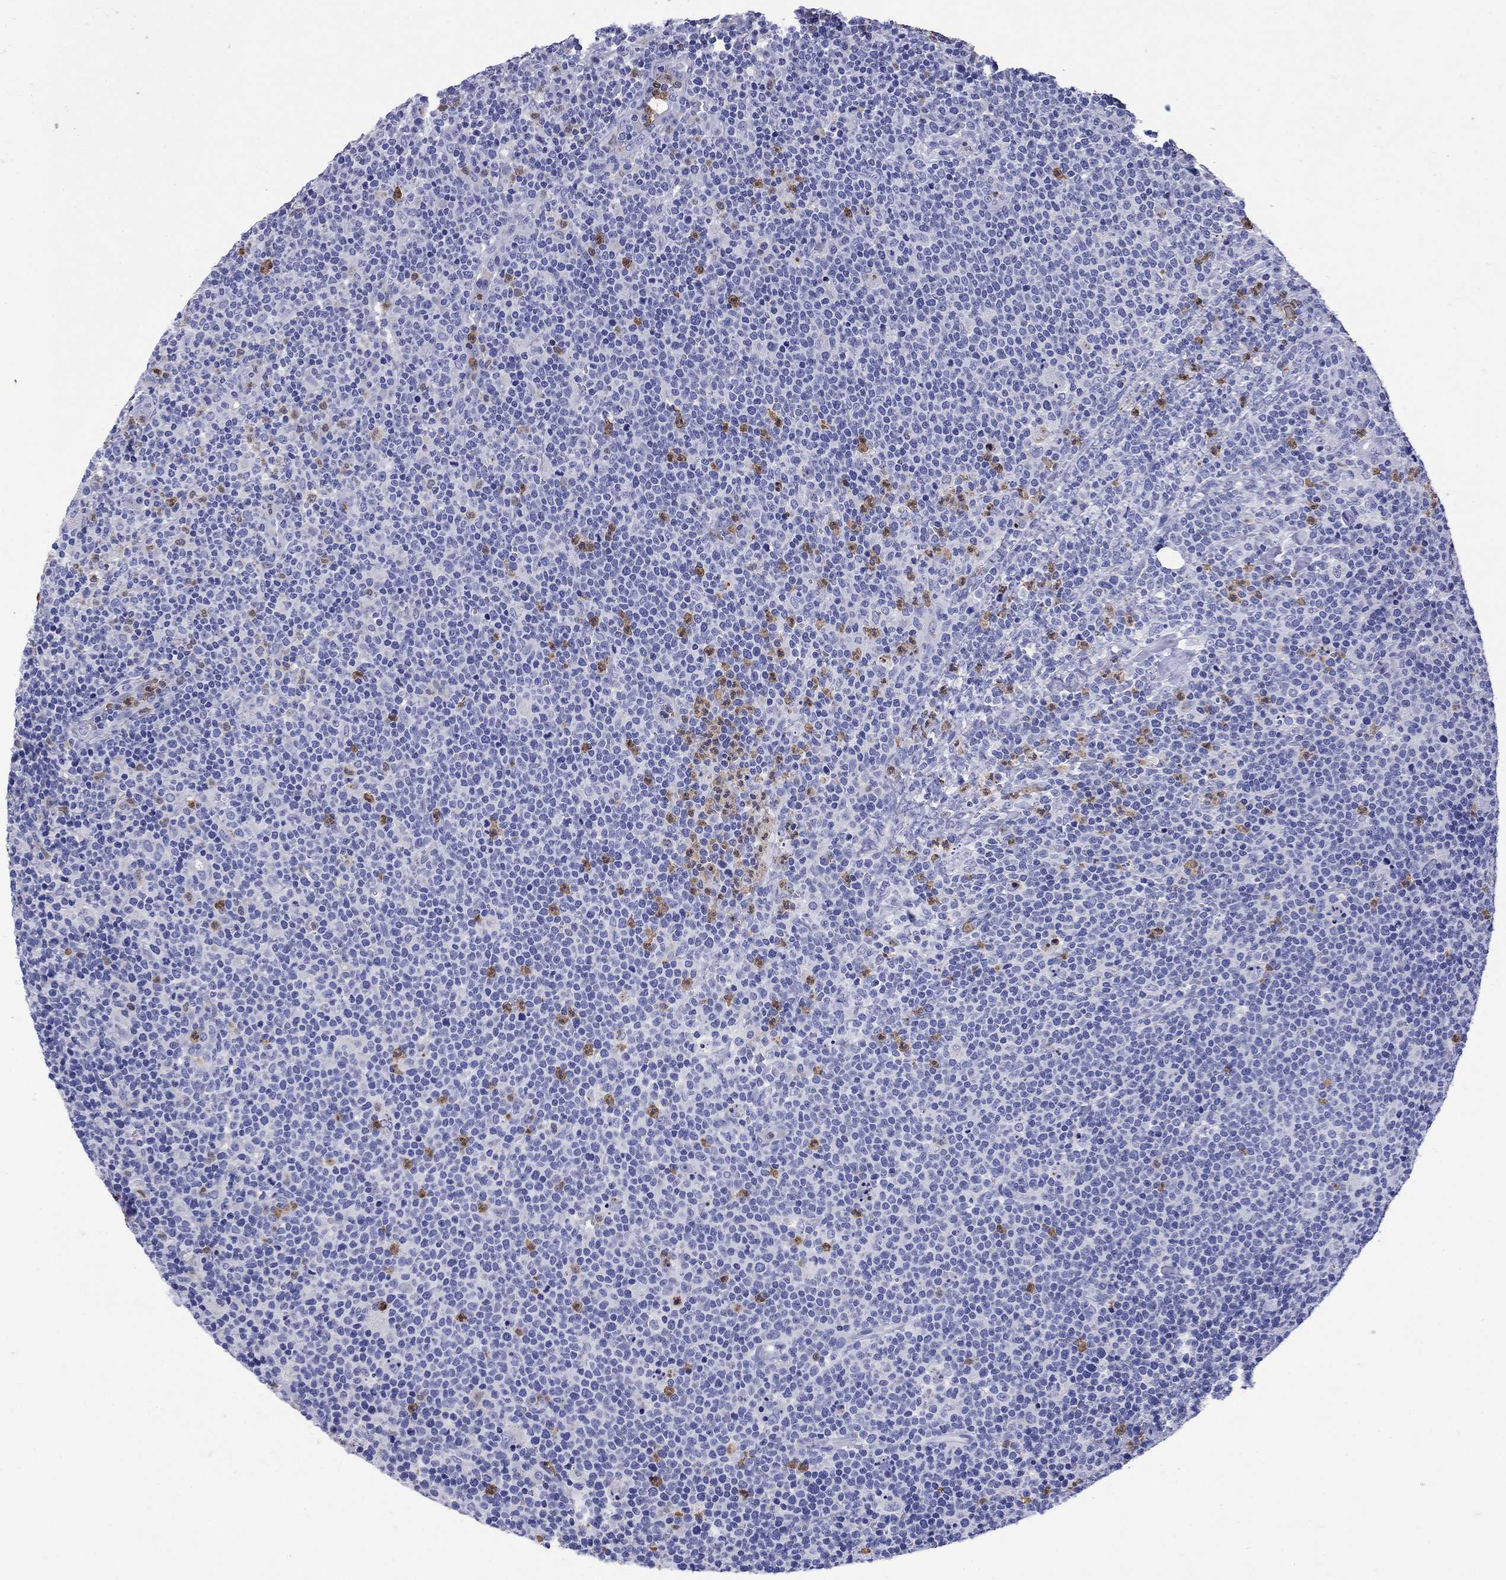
{"staining": {"intensity": "negative", "quantity": "none", "location": "none"}, "tissue": "lymphoma", "cell_type": "Tumor cells", "image_type": "cancer", "snomed": [{"axis": "morphology", "description": "Malignant lymphoma, non-Hodgkin's type, High grade"}, {"axis": "topography", "description": "Lymph node"}], "caption": "The IHC photomicrograph has no significant expression in tumor cells of malignant lymphoma, non-Hodgkin's type (high-grade) tissue. (DAB (3,3'-diaminobenzidine) IHC with hematoxylin counter stain).", "gene": "TFR2", "patient": {"sex": "male", "age": 61}}